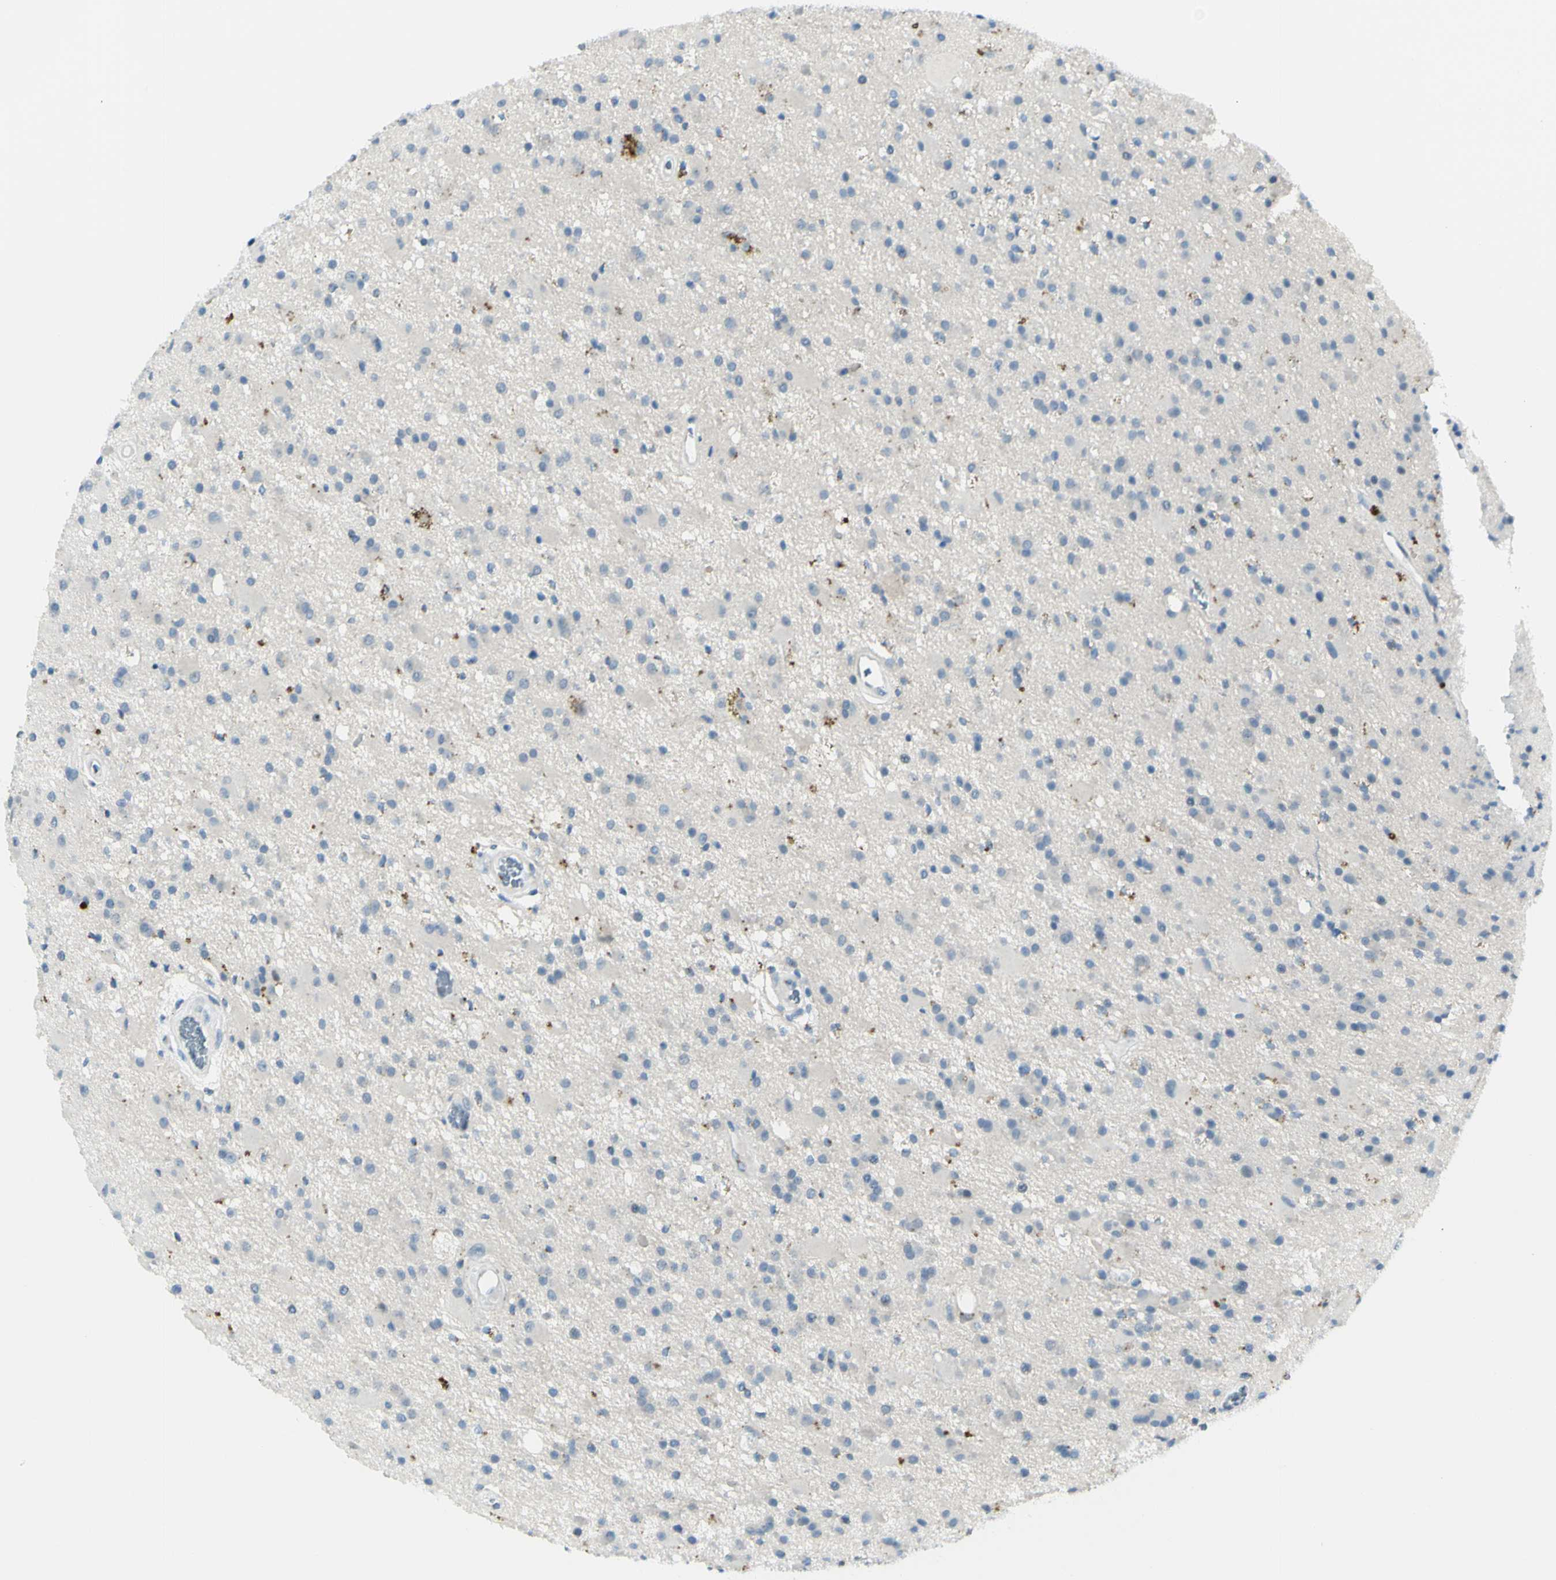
{"staining": {"intensity": "moderate", "quantity": "<25%", "location": "cytoplasmic/membranous"}, "tissue": "glioma", "cell_type": "Tumor cells", "image_type": "cancer", "snomed": [{"axis": "morphology", "description": "Glioma, malignant, Low grade"}, {"axis": "topography", "description": "Brain"}], "caption": "Protein expression analysis of human low-grade glioma (malignant) reveals moderate cytoplasmic/membranous expression in approximately <25% of tumor cells.", "gene": "B4GALT1", "patient": {"sex": "male", "age": 58}}